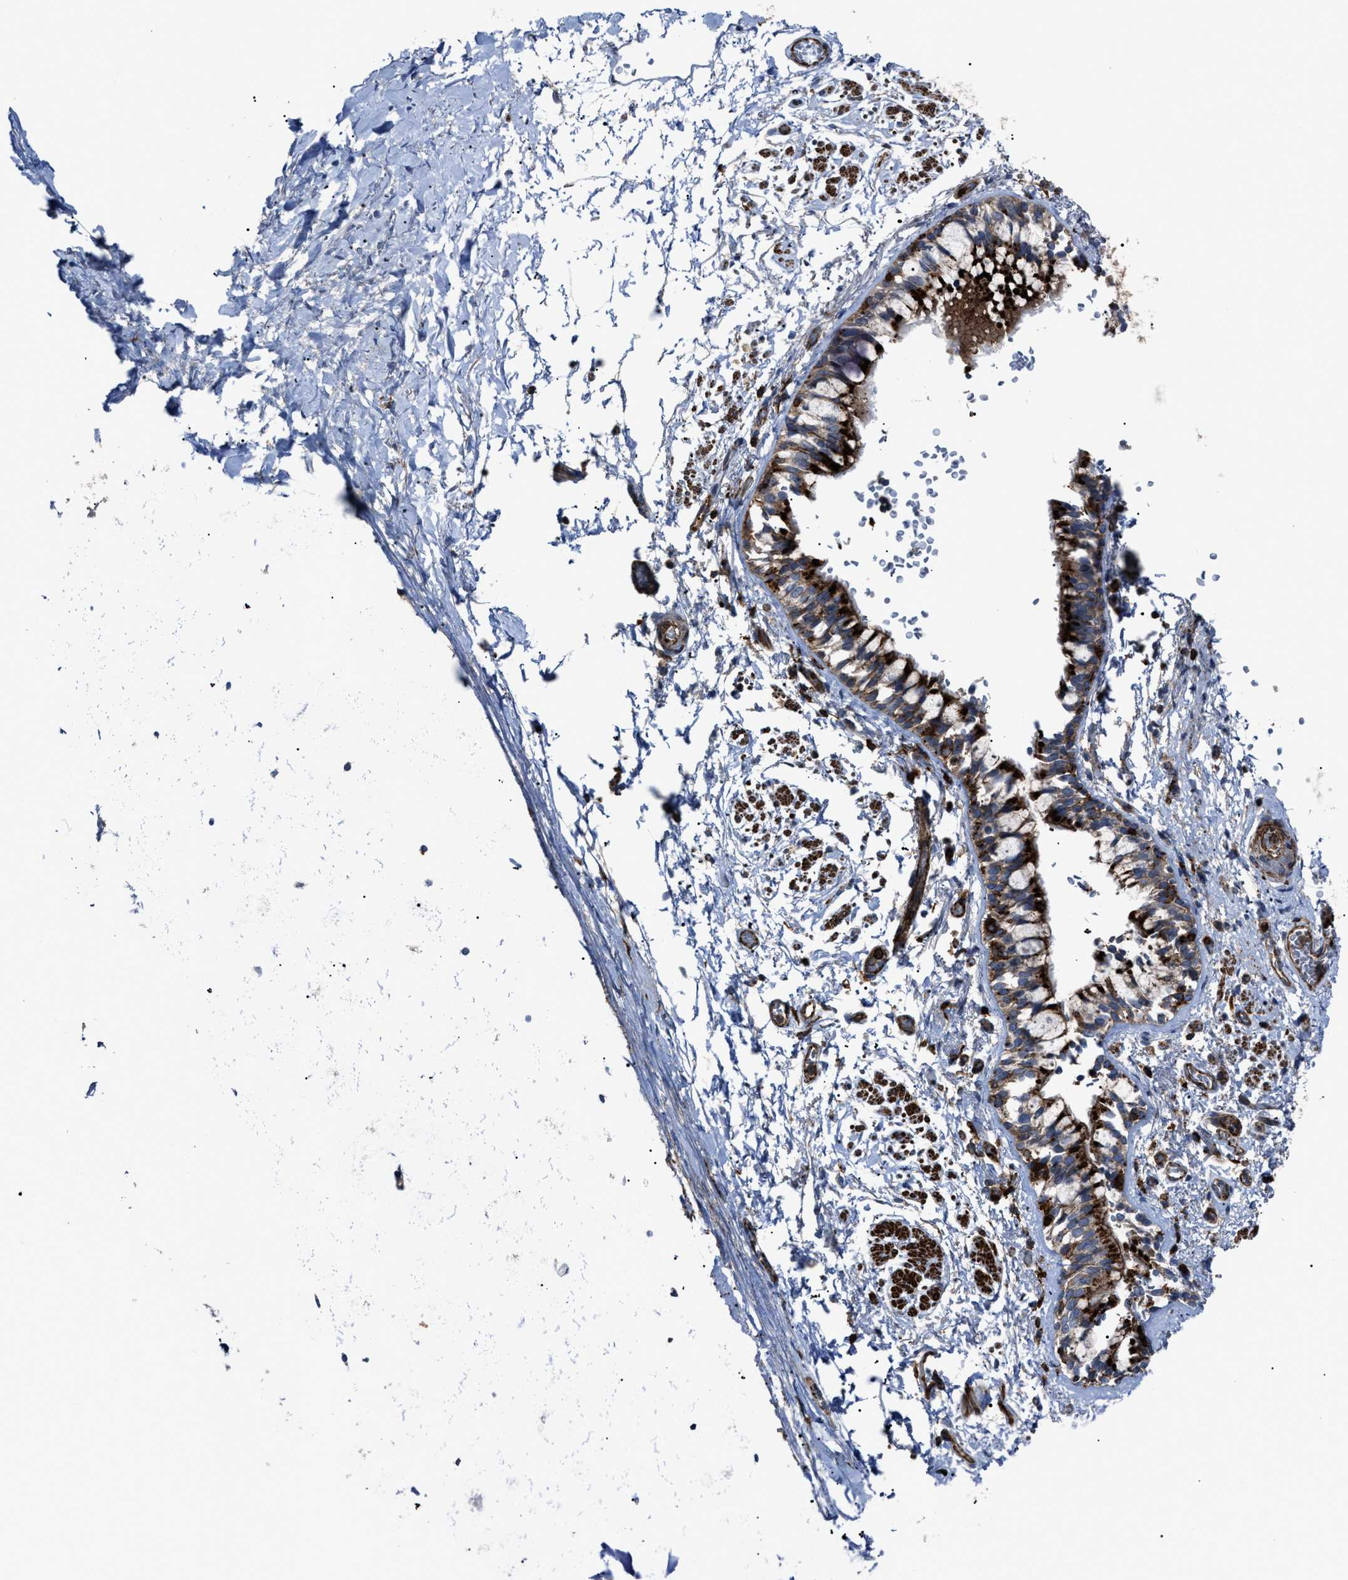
{"staining": {"intensity": "weak", "quantity": ">75%", "location": "cytoplasmic/membranous"}, "tissue": "adipose tissue", "cell_type": "Adipocytes", "image_type": "normal", "snomed": [{"axis": "morphology", "description": "Normal tissue, NOS"}, {"axis": "topography", "description": "Cartilage tissue"}, {"axis": "topography", "description": "Lung"}], "caption": "The histopathology image shows staining of unremarkable adipose tissue, revealing weak cytoplasmic/membranous protein expression (brown color) within adipocytes.", "gene": "AGPAT2", "patient": {"sex": "female", "age": 77}}